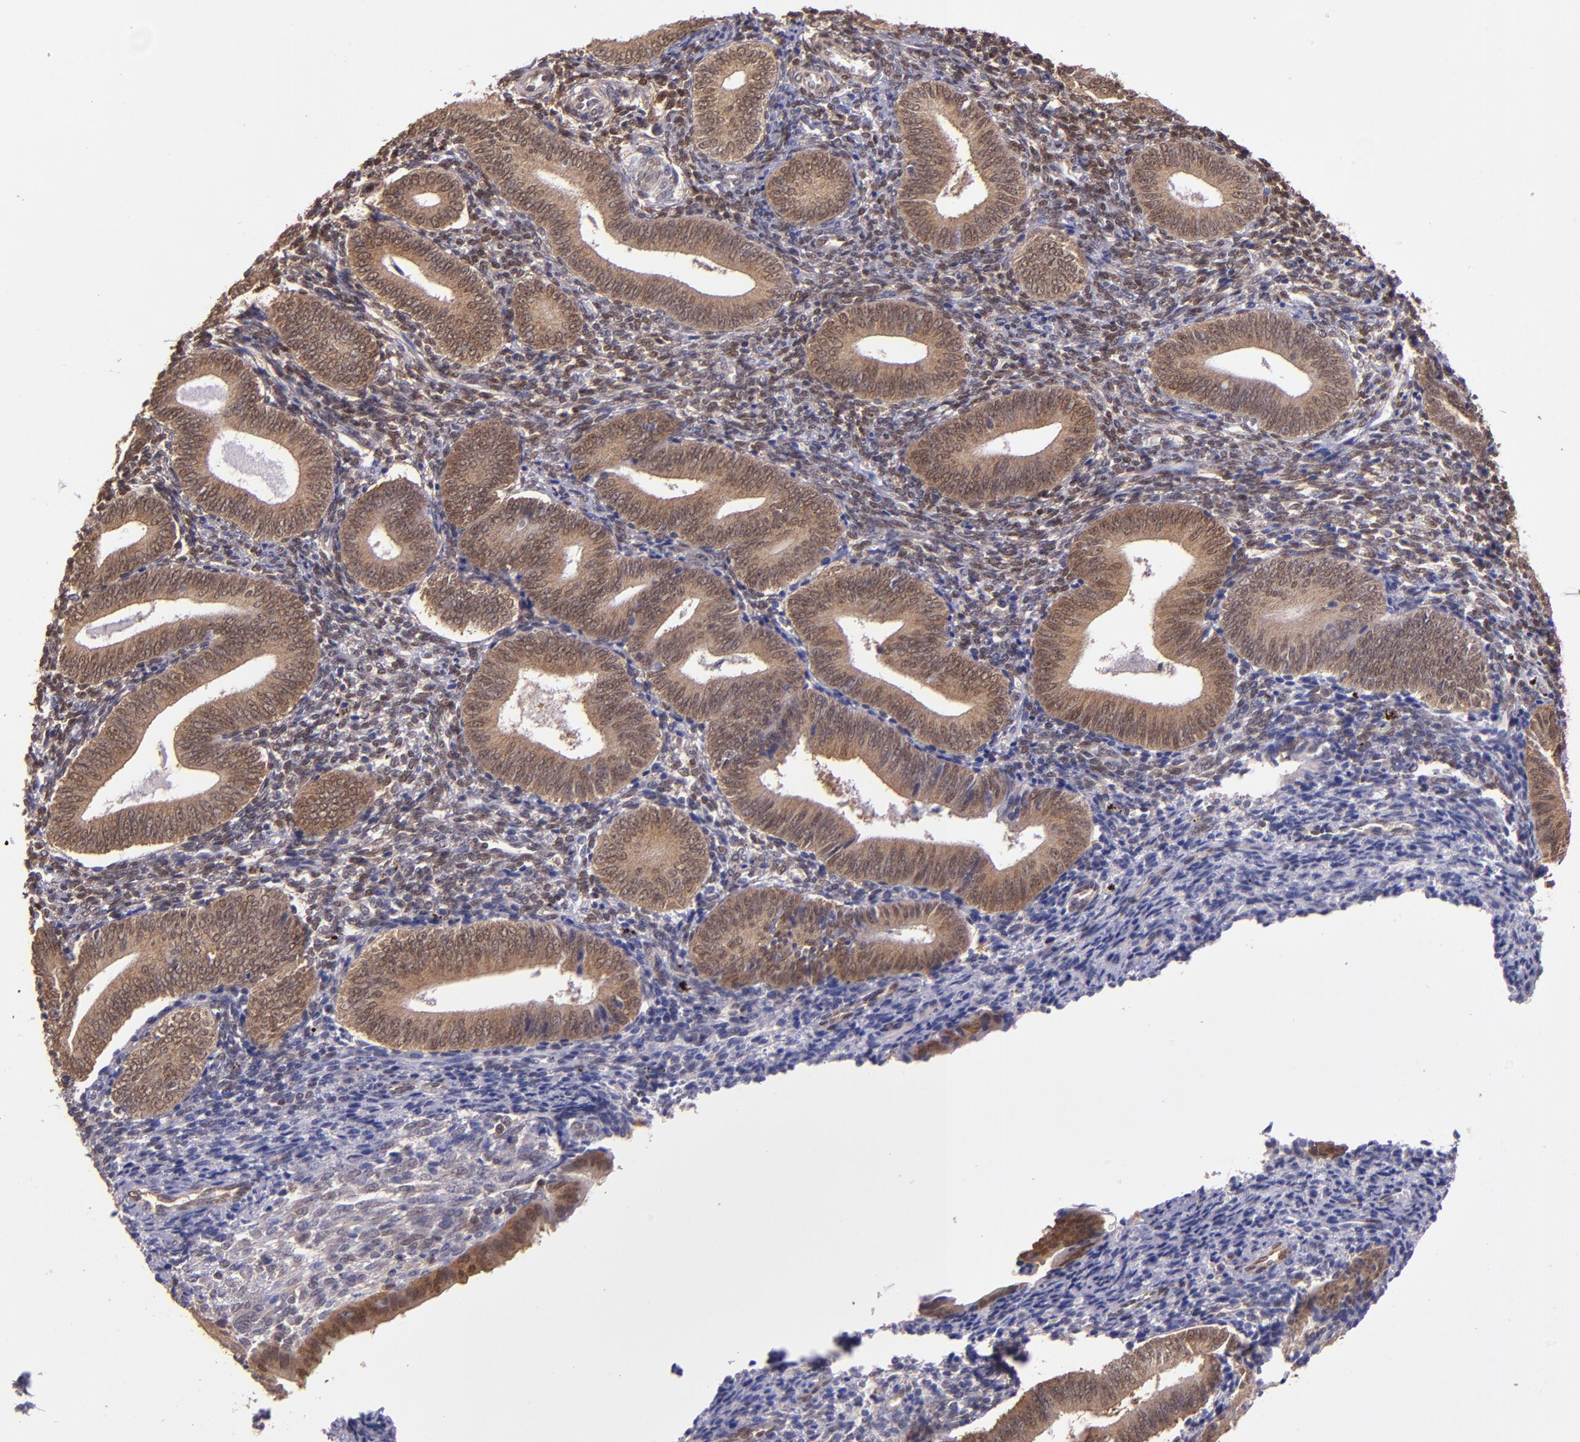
{"staining": {"intensity": "weak", "quantity": ">75%", "location": "cytoplasmic/membranous,nuclear"}, "tissue": "endometrium", "cell_type": "Cells in endometrial stroma", "image_type": "normal", "snomed": [{"axis": "morphology", "description": "Normal tissue, NOS"}, {"axis": "topography", "description": "Uterus"}, {"axis": "topography", "description": "Endometrium"}], "caption": "IHC of unremarkable endometrium reveals low levels of weak cytoplasmic/membranous,nuclear positivity in about >75% of cells in endometrial stroma.", "gene": "STAT6", "patient": {"sex": "female", "age": 33}}